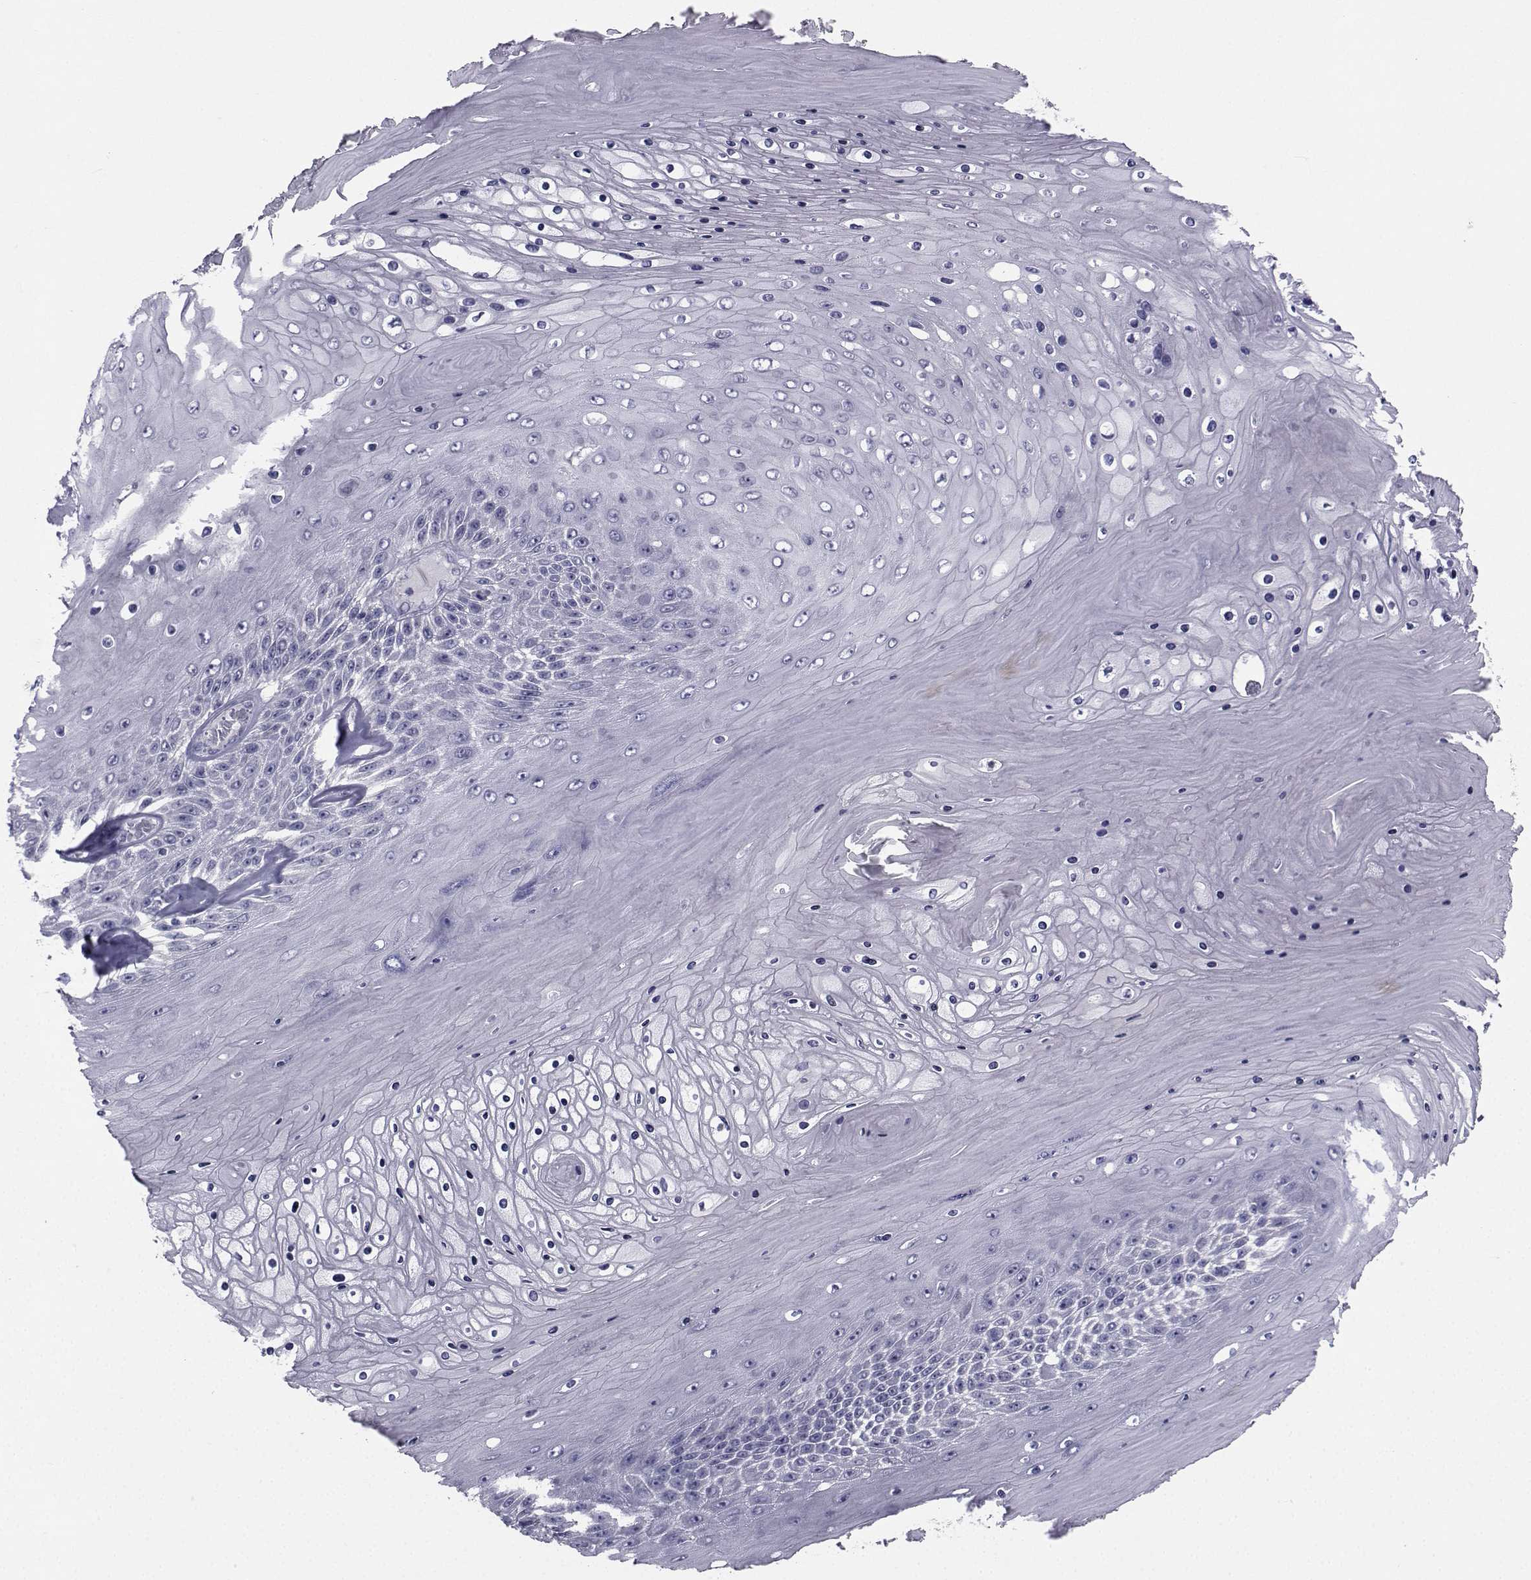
{"staining": {"intensity": "negative", "quantity": "none", "location": "none"}, "tissue": "skin cancer", "cell_type": "Tumor cells", "image_type": "cancer", "snomed": [{"axis": "morphology", "description": "Squamous cell carcinoma, NOS"}, {"axis": "topography", "description": "Skin"}], "caption": "High power microscopy photomicrograph of an immunohistochemistry micrograph of skin squamous cell carcinoma, revealing no significant positivity in tumor cells. Brightfield microscopy of IHC stained with DAB (3,3'-diaminobenzidine) (brown) and hematoxylin (blue), captured at high magnification.", "gene": "CHRNA1", "patient": {"sex": "male", "age": 62}}